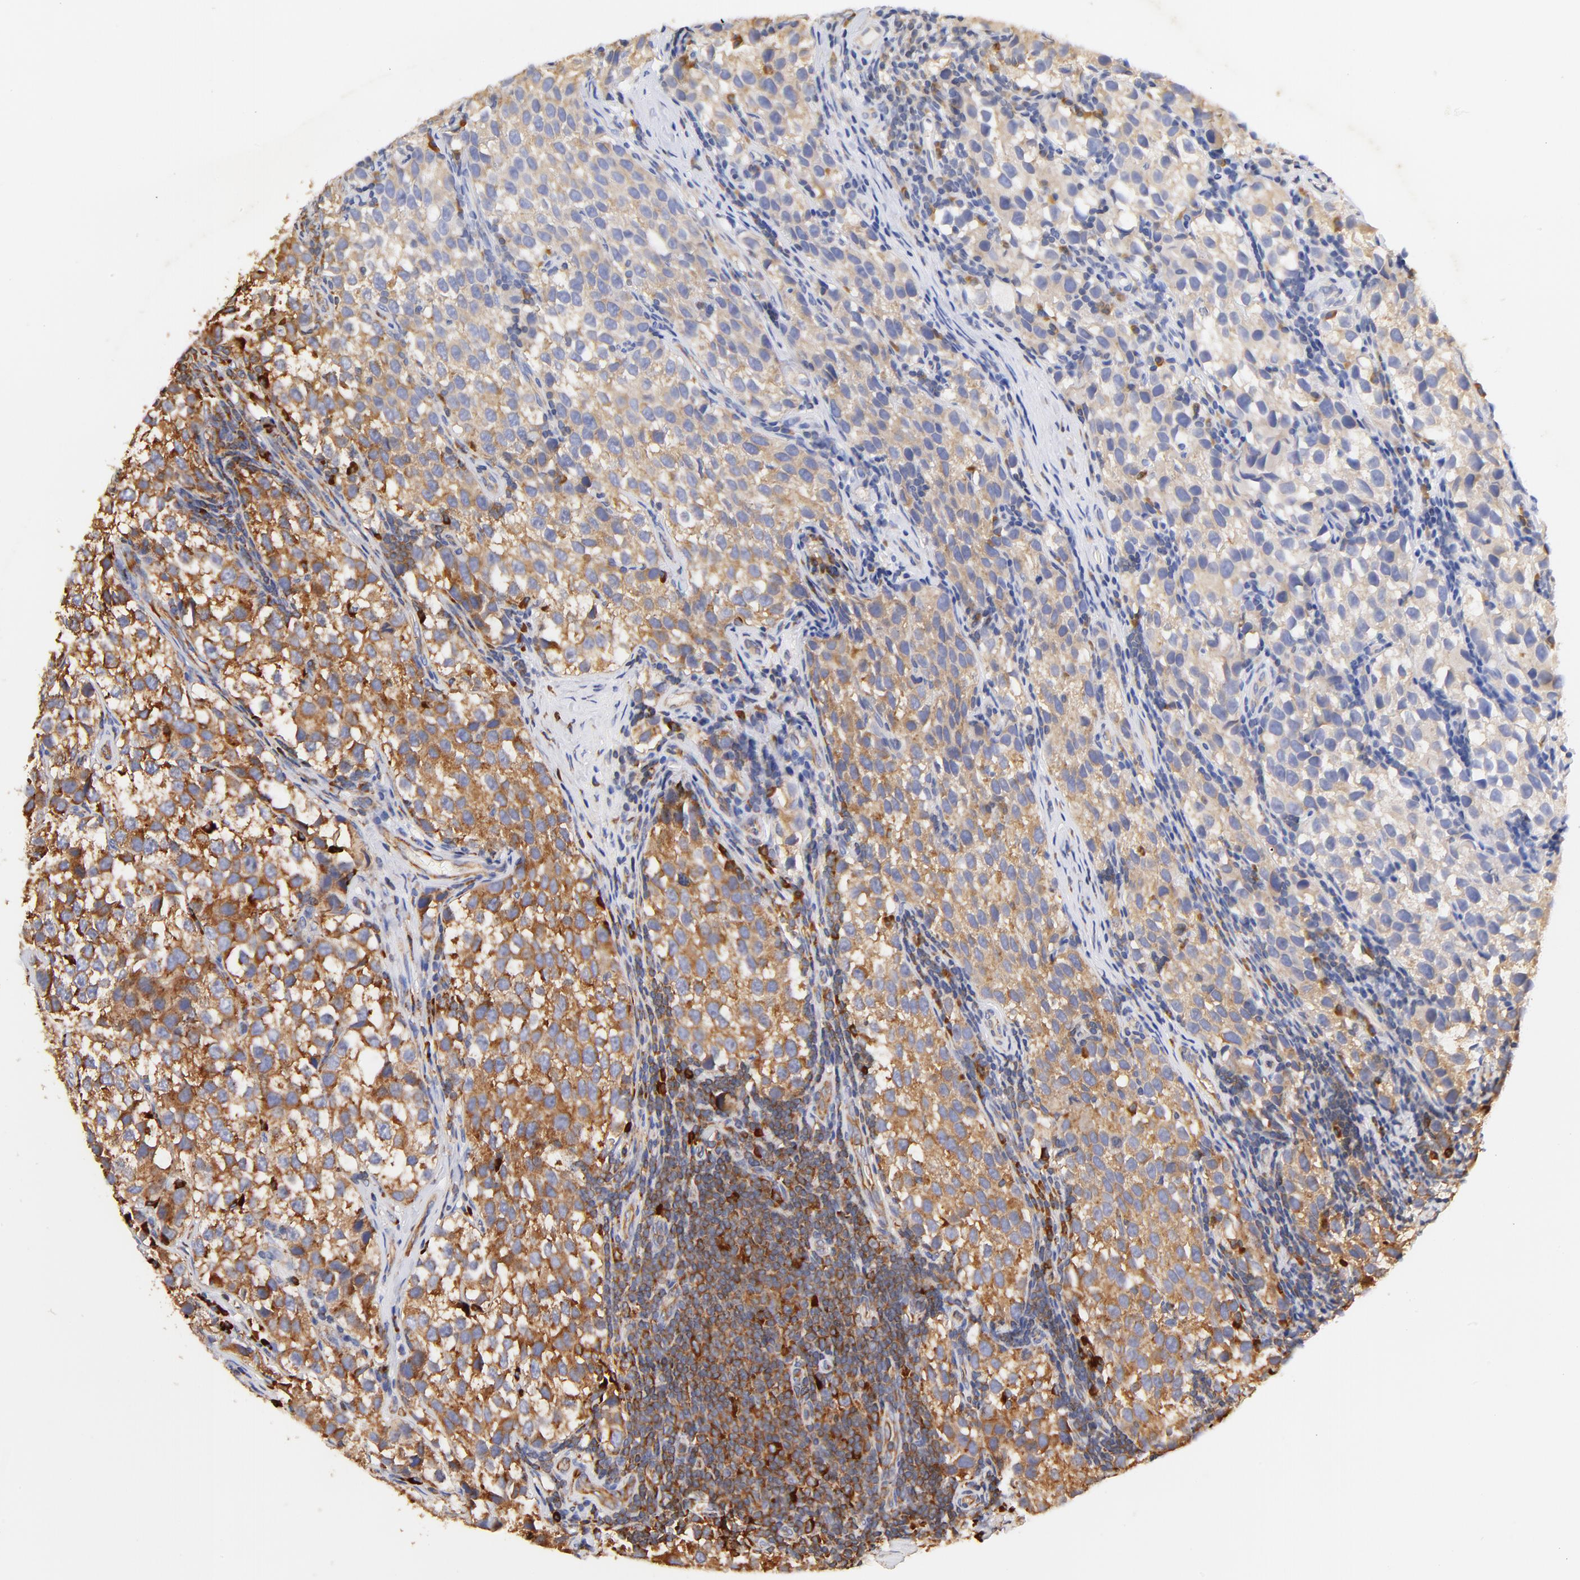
{"staining": {"intensity": "moderate", "quantity": "25%-75%", "location": "cytoplasmic/membranous"}, "tissue": "testis cancer", "cell_type": "Tumor cells", "image_type": "cancer", "snomed": [{"axis": "morphology", "description": "Seminoma, NOS"}, {"axis": "topography", "description": "Testis"}], "caption": "IHC photomicrograph of human testis cancer stained for a protein (brown), which demonstrates medium levels of moderate cytoplasmic/membranous staining in about 25%-75% of tumor cells.", "gene": "RPL27", "patient": {"sex": "male", "age": 39}}